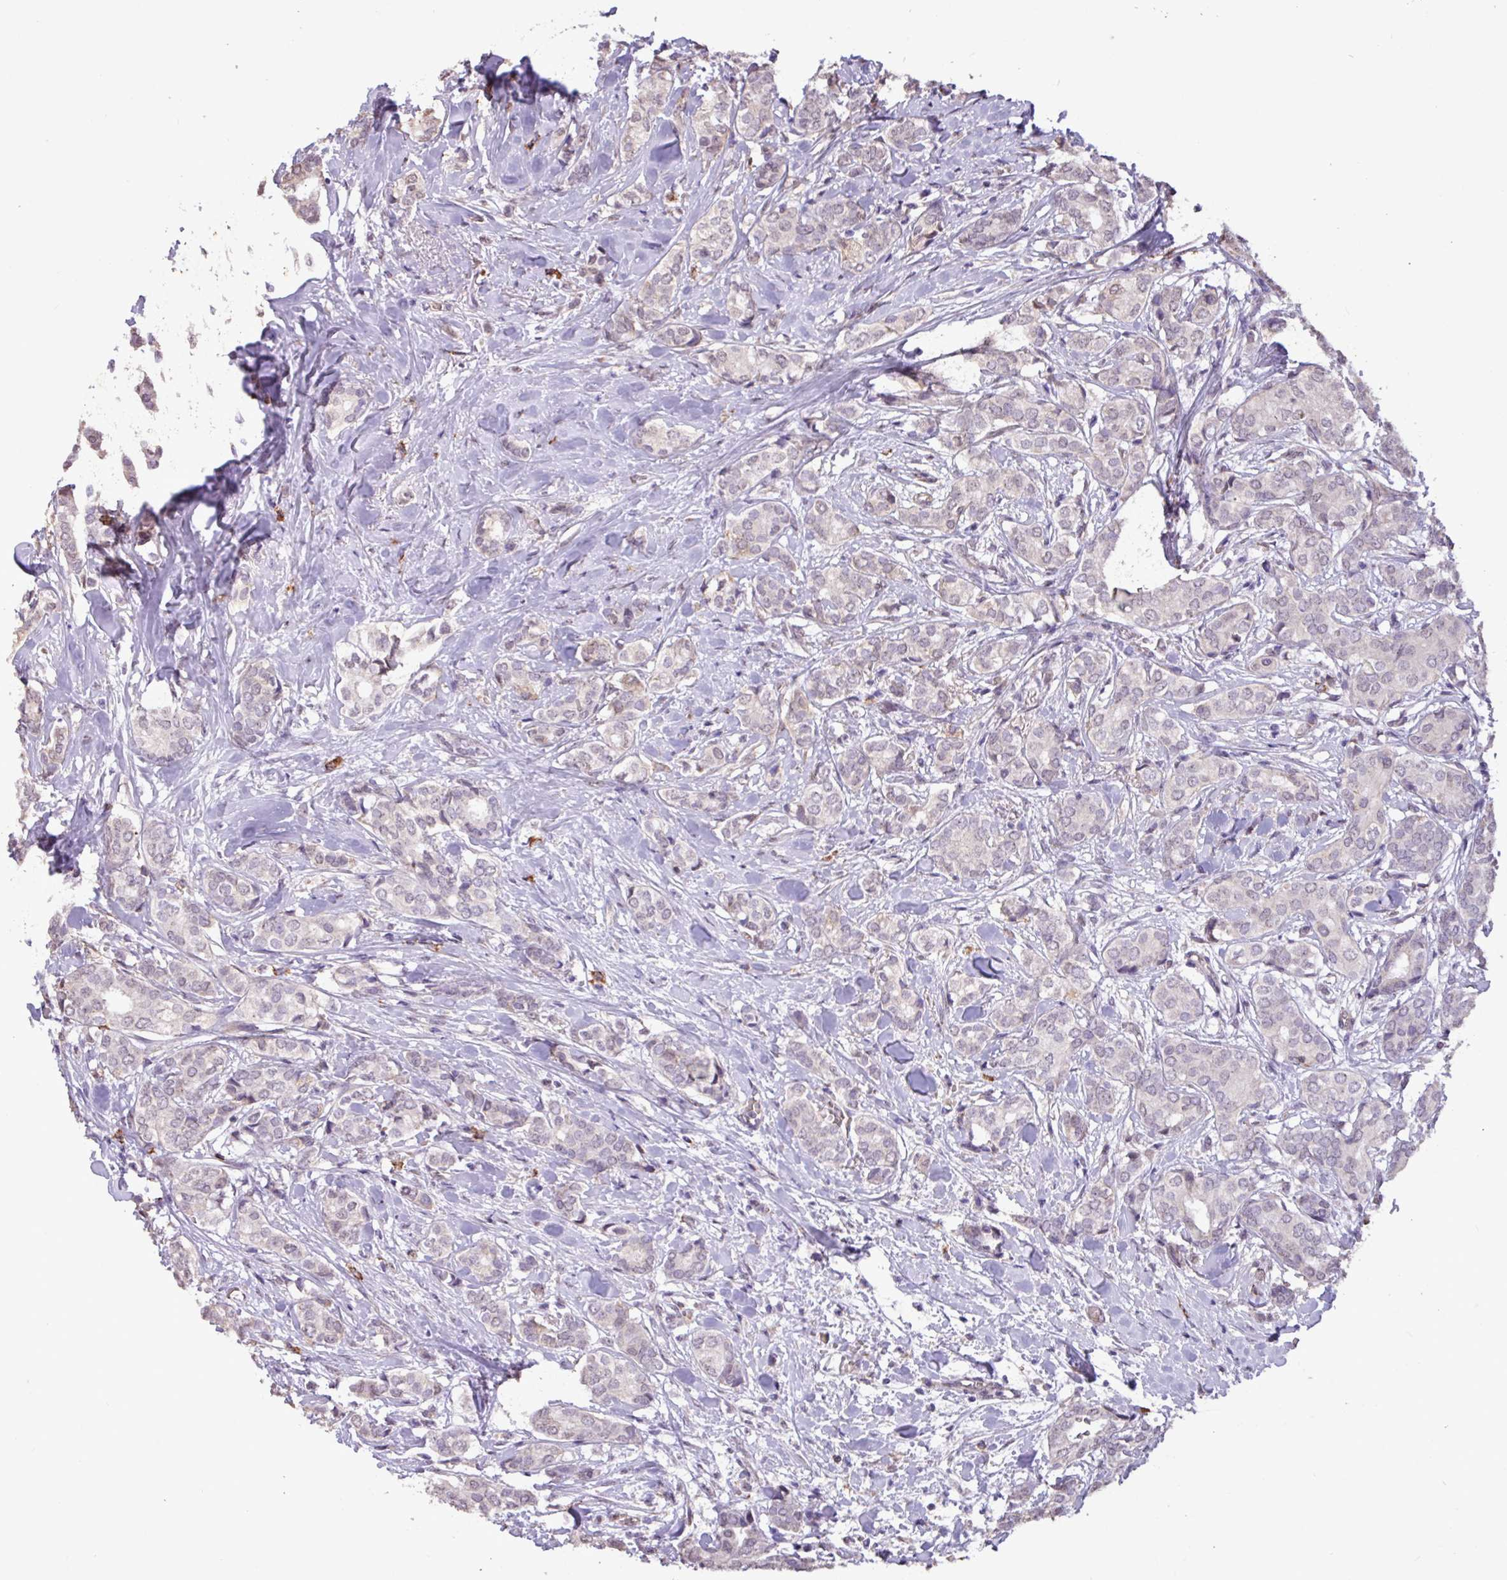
{"staining": {"intensity": "negative", "quantity": "none", "location": "none"}, "tissue": "breast cancer", "cell_type": "Tumor cells", "image_type": "cancer", "snomed": [{"axis": "morphology", "description": "Duct carcinoma"}, {"axis": "topography", "description": "Breast"}], "caption": "This is an immunohistochemistry image of human breast invasive ductal carcinoma. There is no positivity in tumor cells.", "gene": "L3MBTL3", "patient": {"sex": "female", "age": 73}}